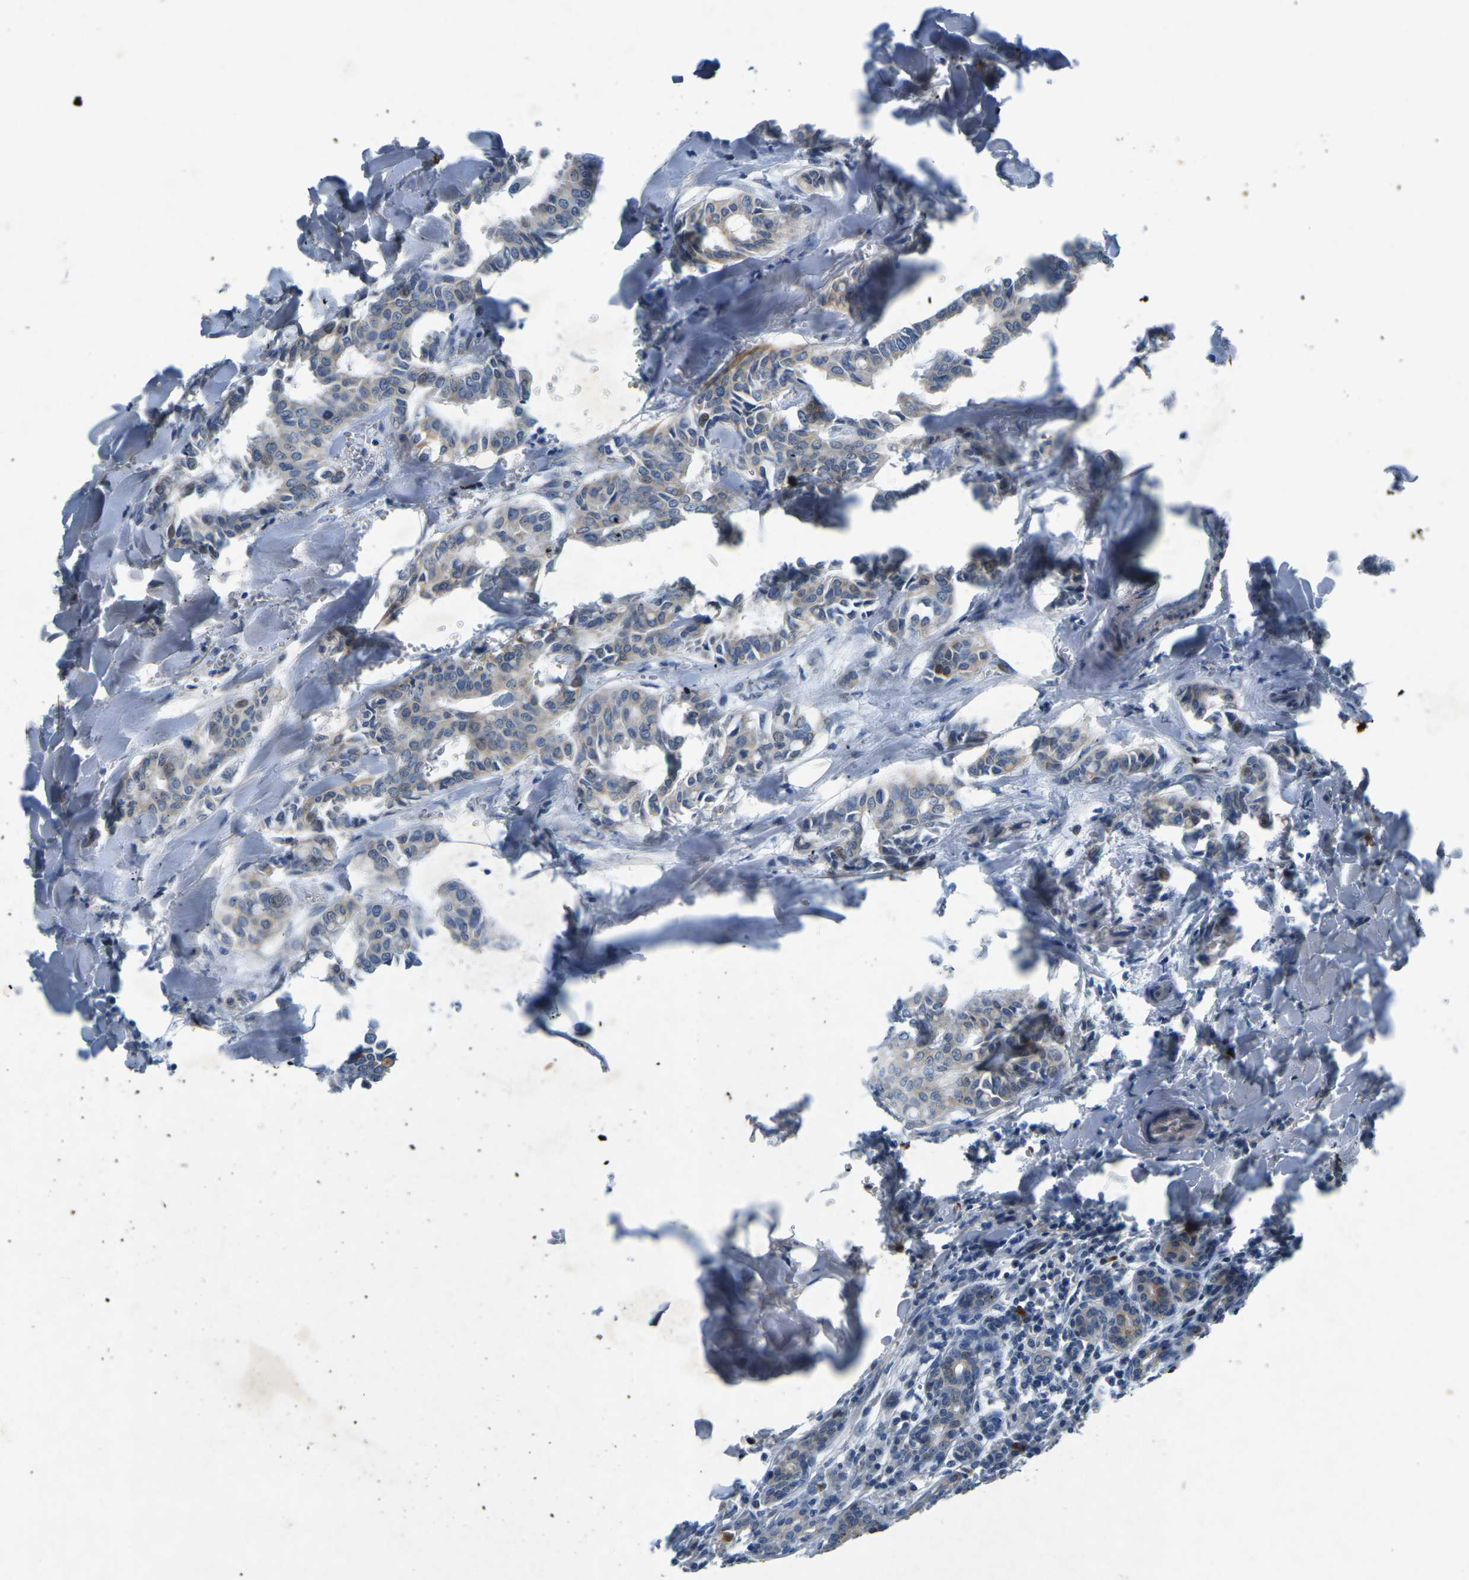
{"staining": {"intensity": "weak", "quantity": "25%-75%", "location": "cytoplasmic/membranous"}, "tissue": "head and neck cancer", "cell_type": "Tumor cells", "image_type": "cancer", "snomed": [{"axis": "morphology", "description": "Adenocarcinoma, NOS"}, {"axis": "topography", "description": "Salivary gland"}, {"axis": "topography", "description": "Head-Neck"}], "caption": "DAB immunohistochemical staining of head and neck adenocarcinoma displays weak cytoplasmic/membranous protein positivity in approximately 25%-75% of tumor cells.", "gene": "PLG", "patient": {"sex": "female", "age": 59}}